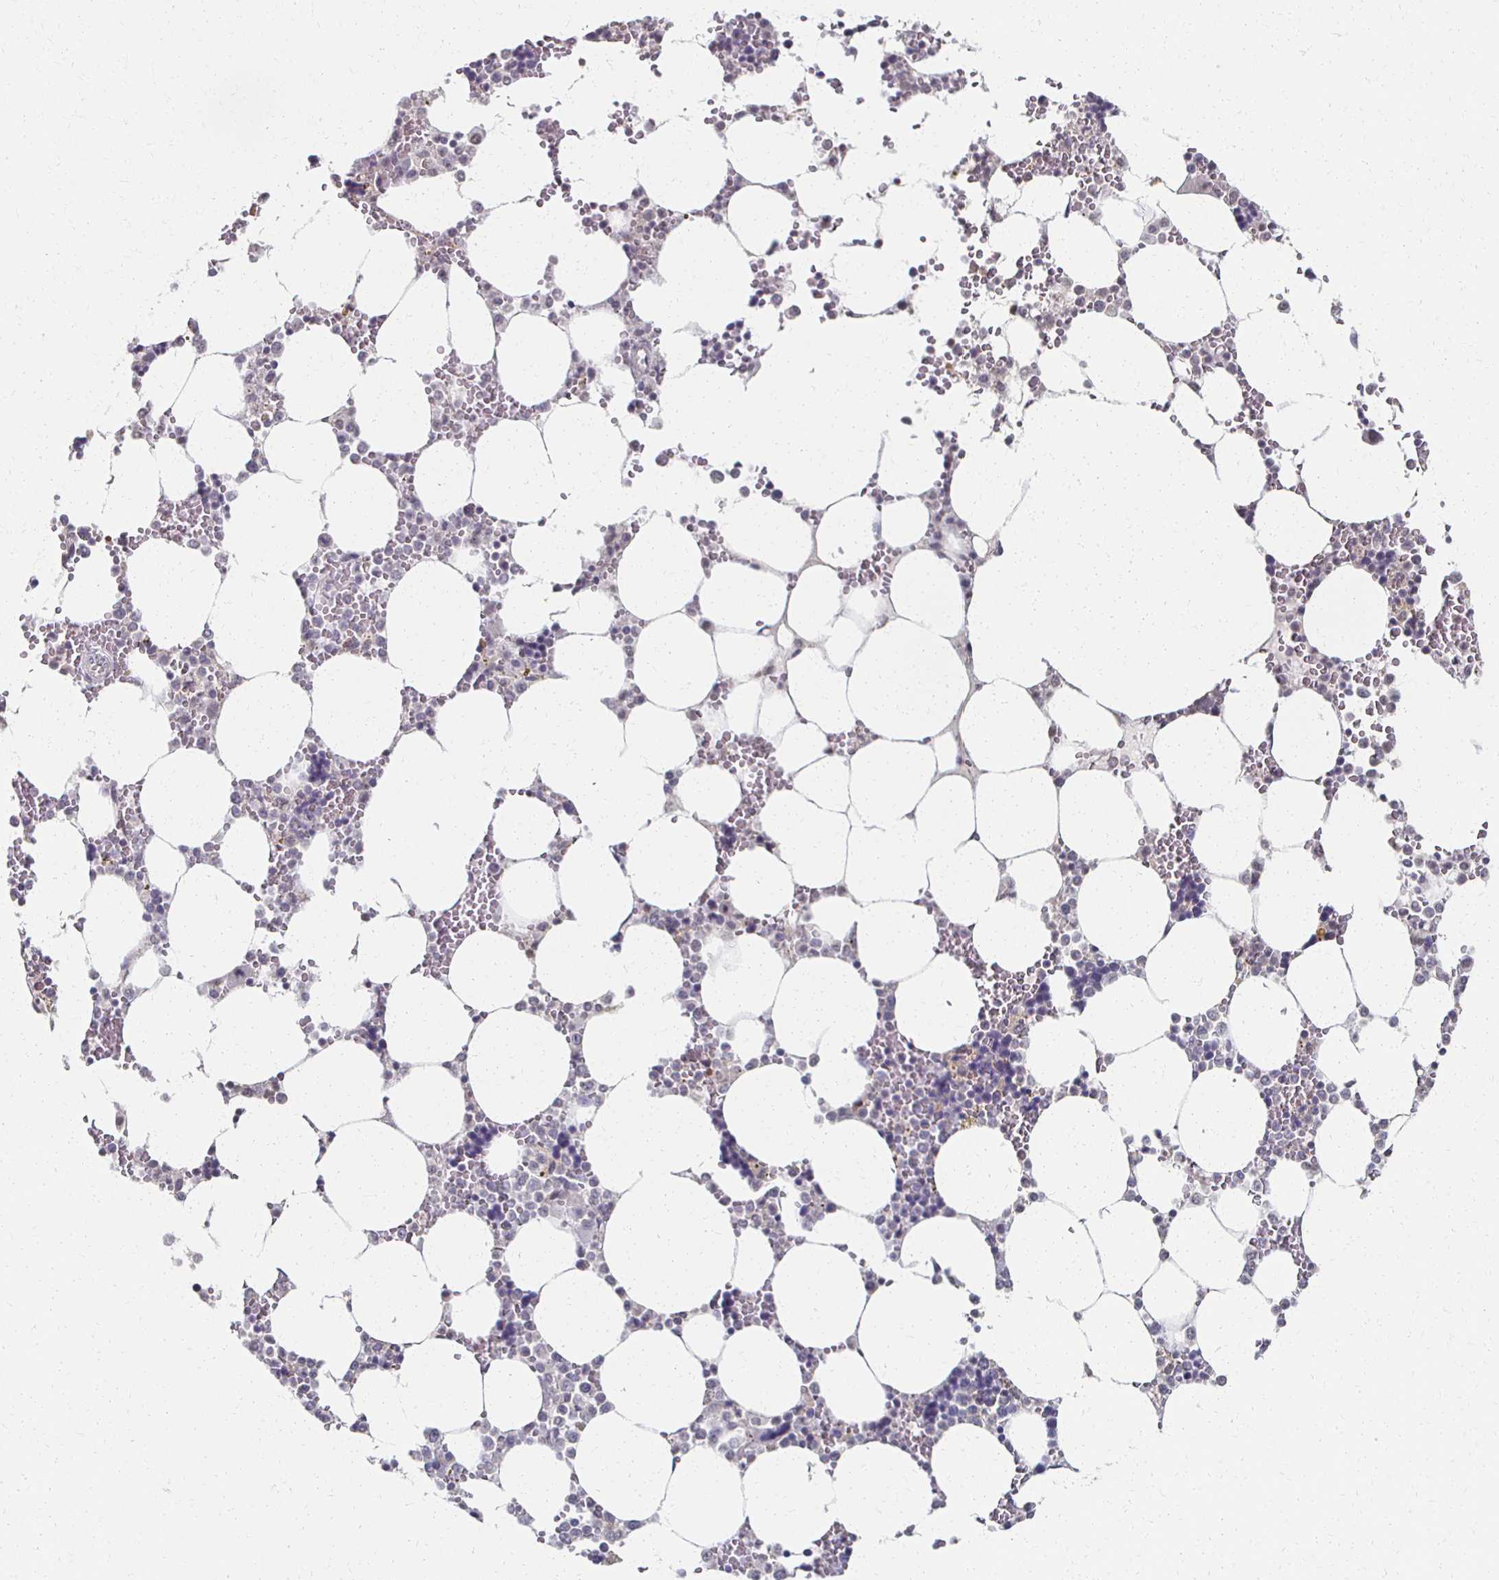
{"staining": {"intensity": "negative", "quantity": "none", "location": "none"}, "tissue": "bone marrow", "cell_type": "Hematopoietic cells", "image_type": "normal", "snomed": [{"axis": "morphology", "description": "Normal tissue, NOS"}, {"axis": "topography", "description": "Bone marrow"}], "caption": "Hematopoietic cells show no significant protein expression in normal bone marrow. (Brightfield microscopy of DAB (3,3'-diaminobenzidine) immunohistochemistry at high magnification).", "gene": "DAB1", "patient": {"sex": "male", "age": 64}}